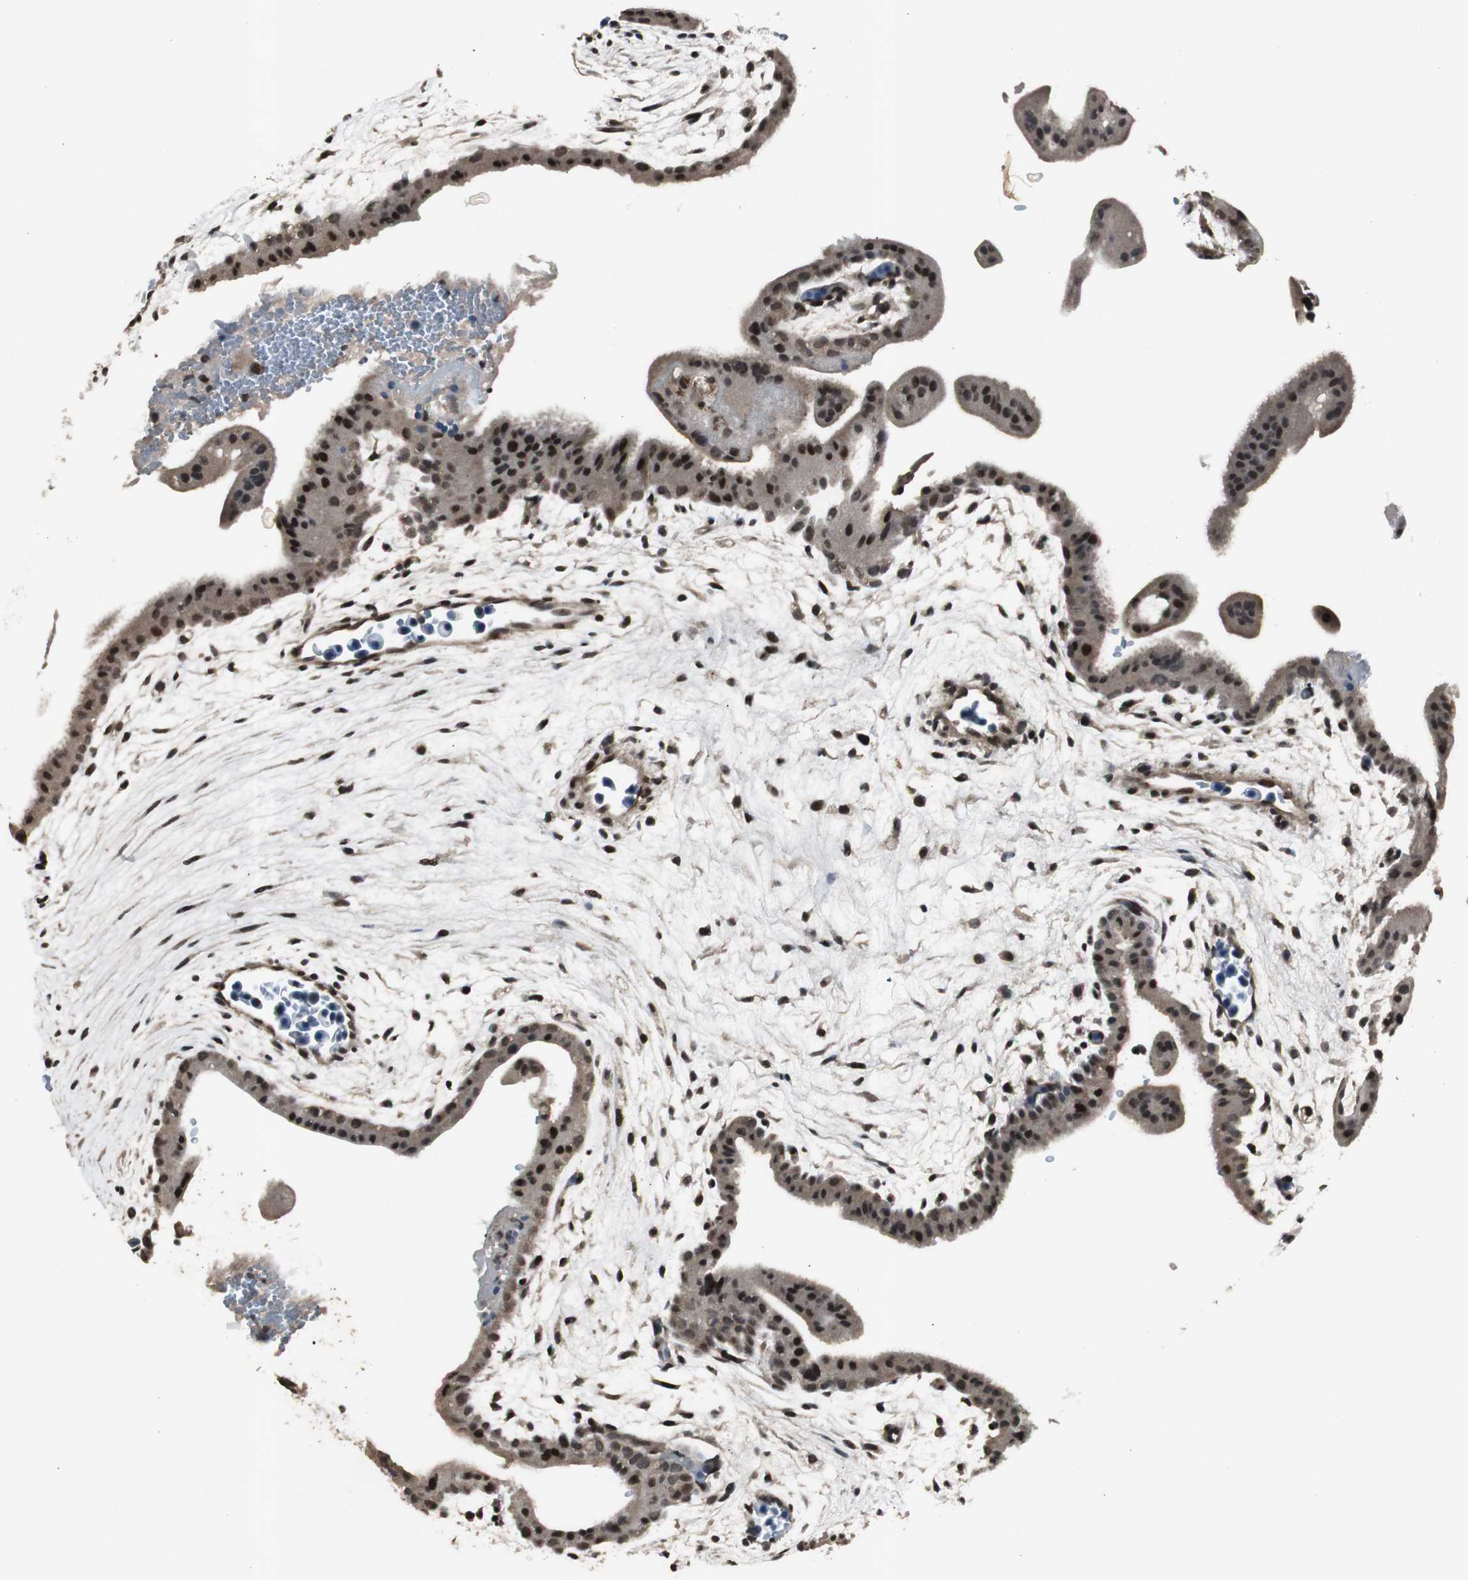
{"staining": {"intensity": "moderate", "quantity": ">75%", "location": "nuclear"}, "tissue": "placenta", "cell_type": "Decidual cells", "image_type": "normal", "snomed": [{"axis": "morphology", "description": "Normal tissue, NOS"}, {"axis": "topography", "description": "Placenta"}], "caption": "Immunohistochemical staining of normal placenta exhibits moderate nuclear protein positivity in about >75% of decidual cells.", "gene": "BOLA1", "patient": {"sex": "female", "age": 35}}